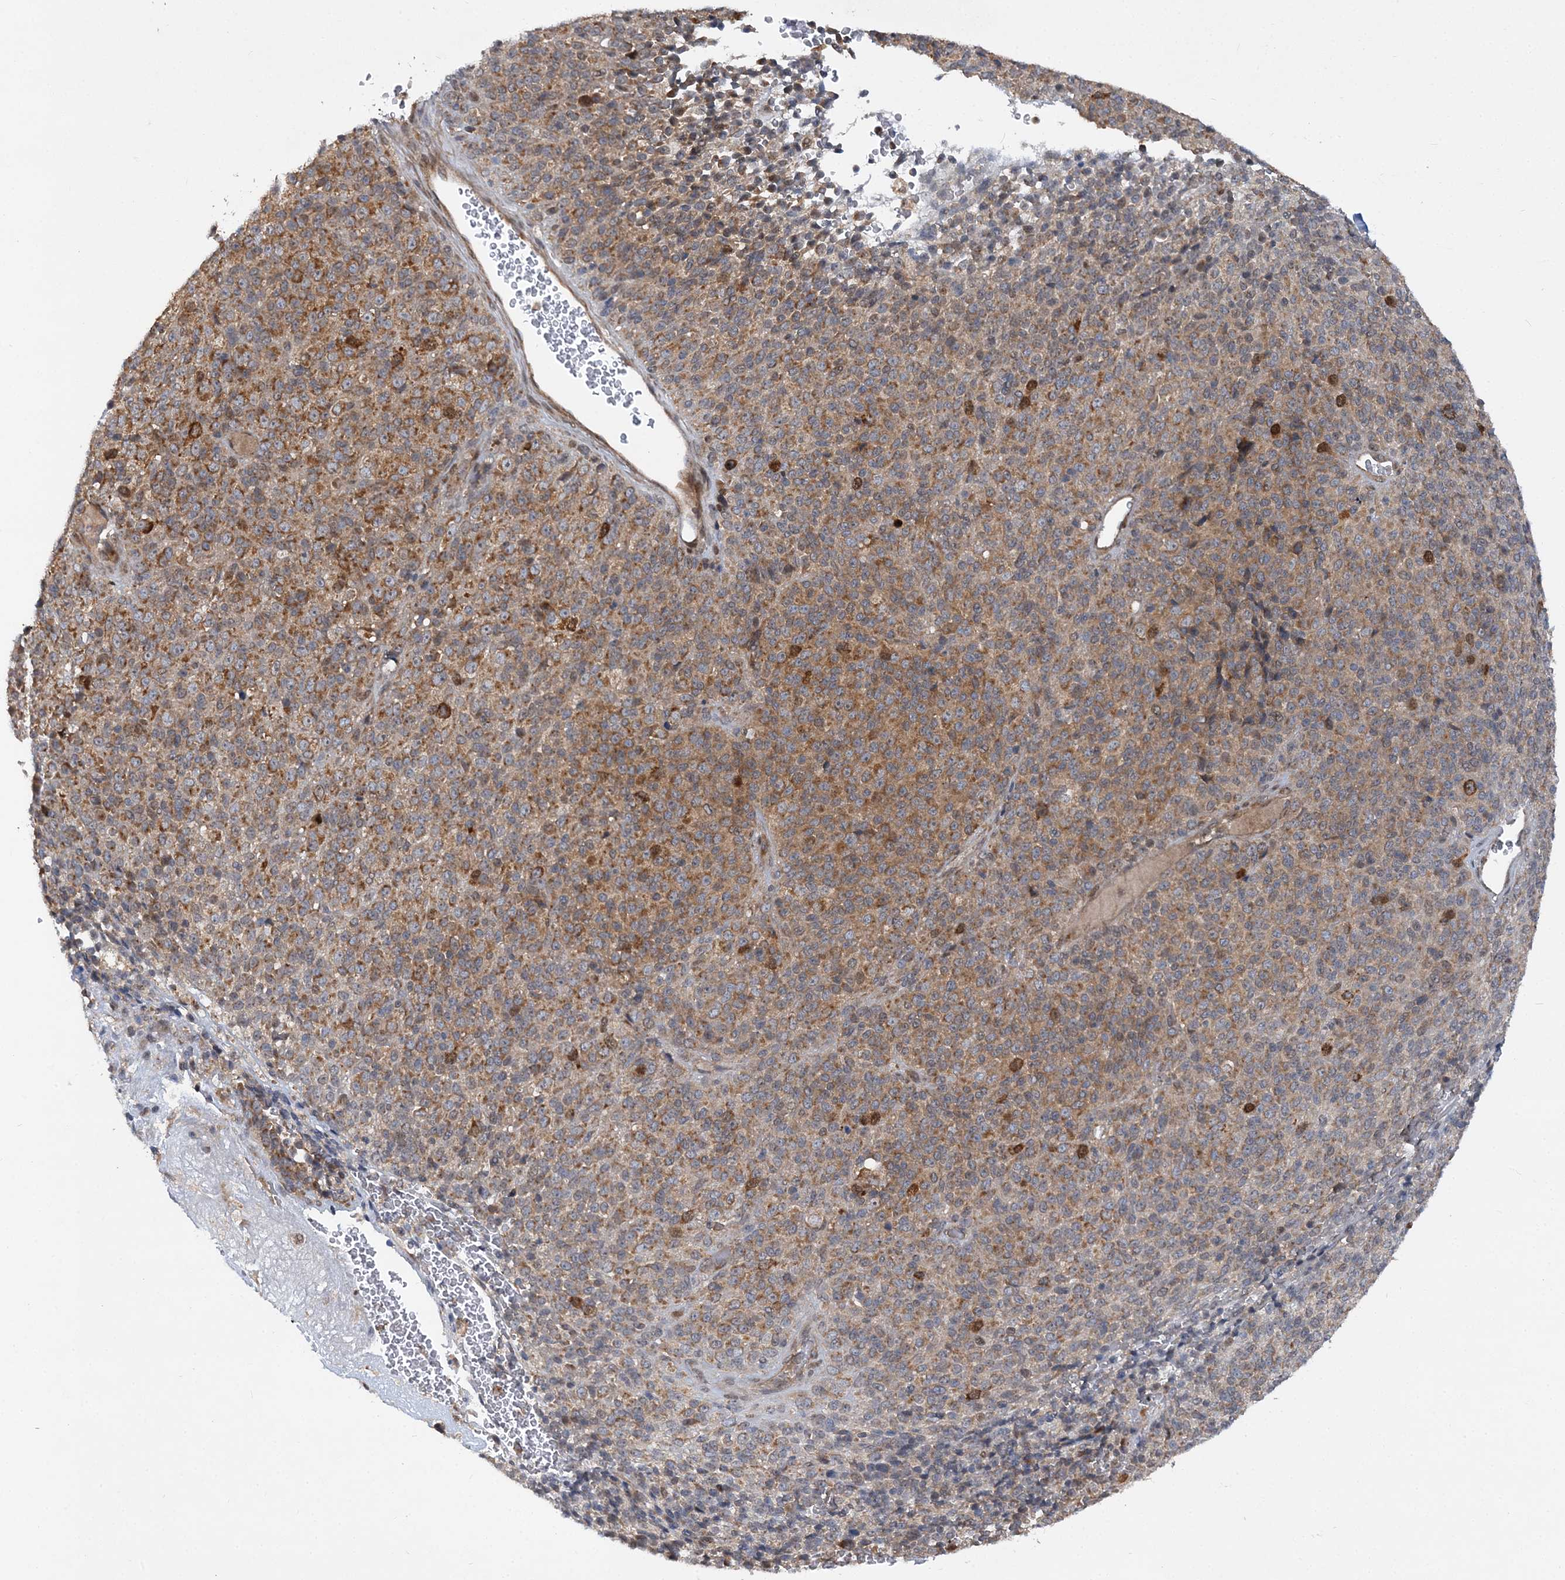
{"staining": {"intensity": "moderate", "quantity": ">75%", "location": "cytoplasmic/membranous"}, "tissue": "melanoma", "cell_type": "Tumor cells", "image_type": "cancer", "snomed": [{"axis": "morphology", "description": "Malignant melanoma, Metastatic site"}, {"axis": "topography", "description": "Brain"}], "caption": "Moderate cytoplasmic/membranous protein positivity is seen in approximately >75% of tumor cells in melanoma. Nuclei are stained in blue.", "gene": "MXI1", "patient": {"sex": "female", "age": 56}}